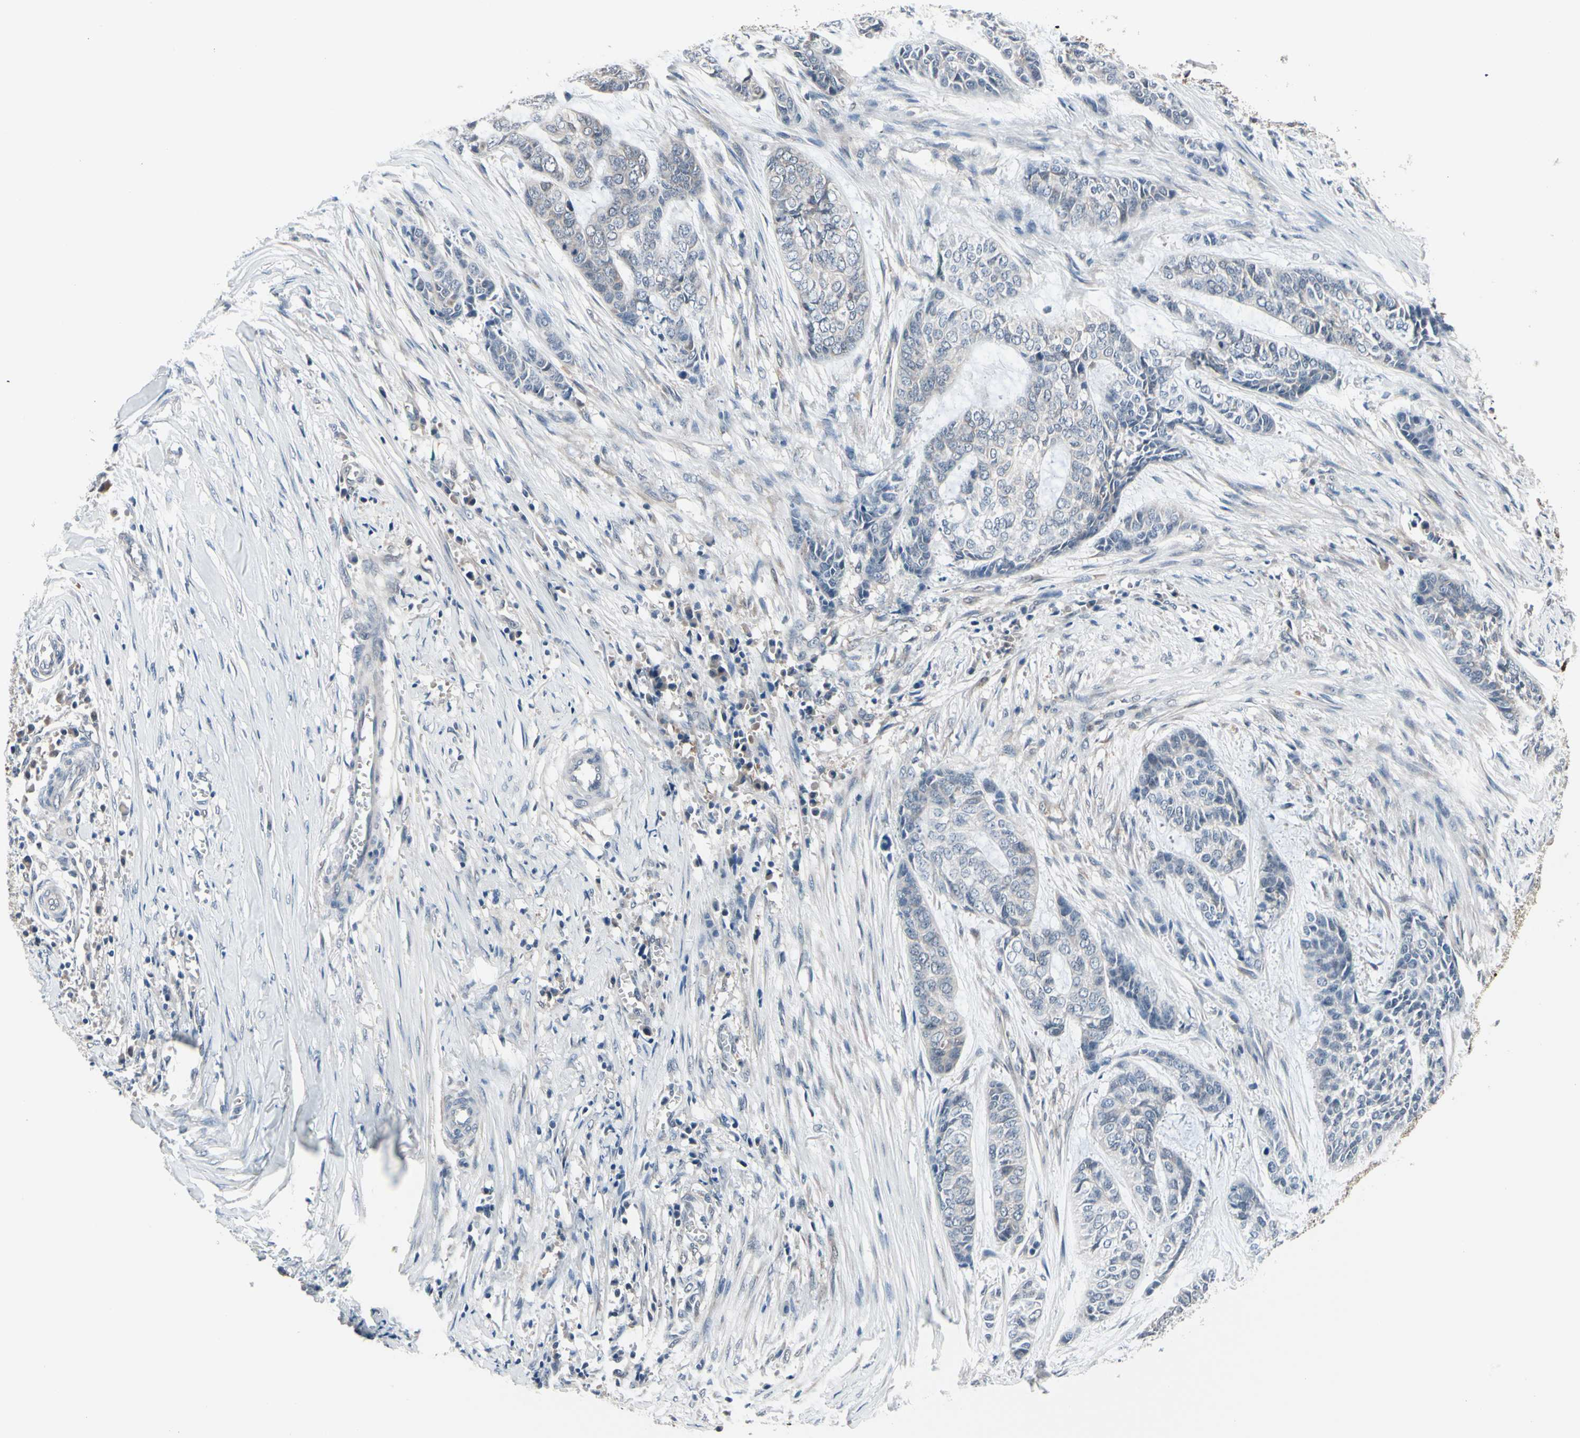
{"staining": {"intensity": "negative", "quantity": "none", "location": "none"}, "tissue": "skin cancer", "cell_type": "Tumor cells", "image_type": "cancer", "snomed": [{"axis": "morphology", "description": "Basal cell carcinoma"}, {"axis": "topography", "description": "Skin"}], "caption": "Image shows no significant protein positivity in tumor cells of skin cancer (basal cell carcinoma).", "gene": "PRDX6", "patient": {"sex": "female", "age": 64}}